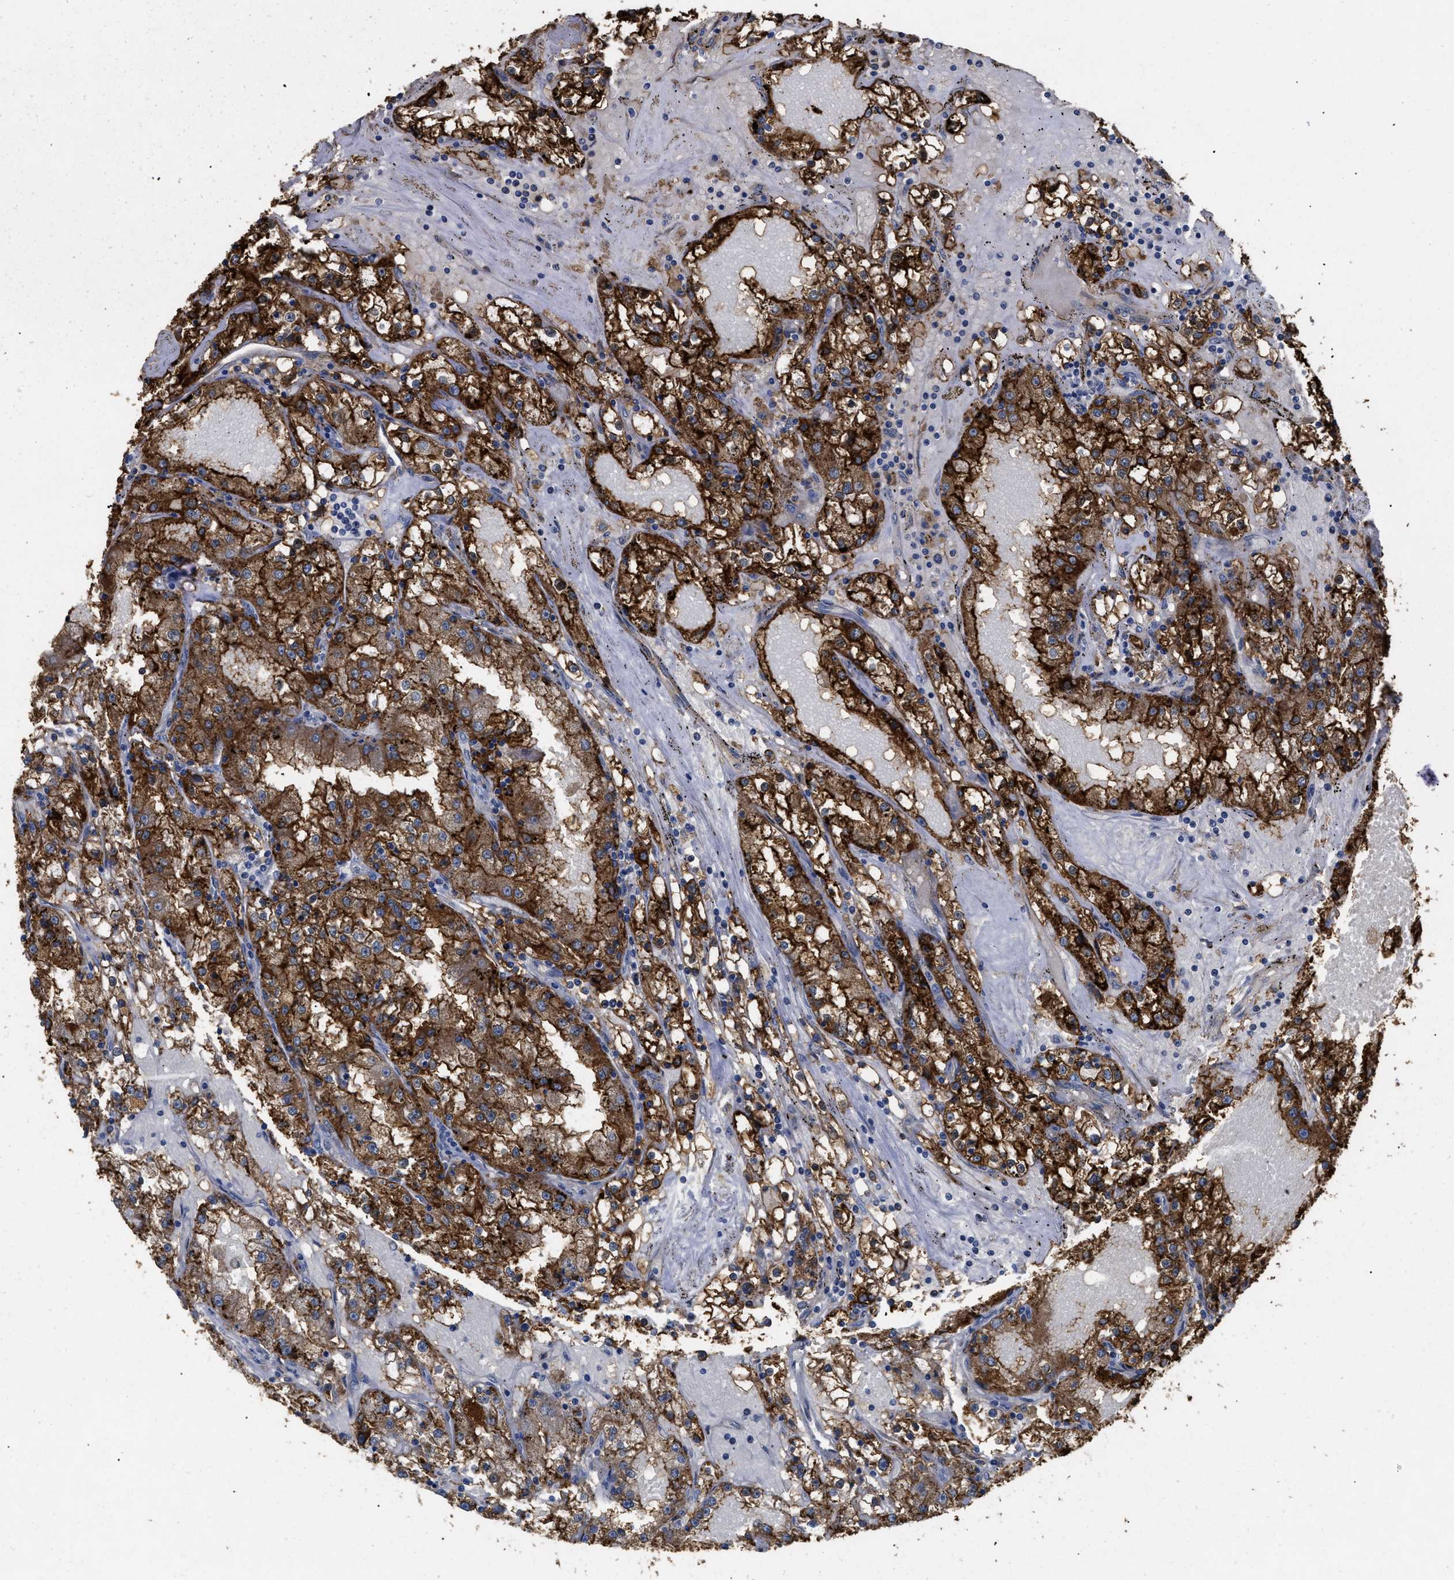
{"staining": {"intensity": "strong", "quantity": ">75%", "location": "cytoplasmic/membranous"}, "tissue": "renal cancer", "cell_type": "Tumor cells", "image_type": "cancer", "snomed": [{"axis": "morphology", "description": "Adenocarcinoma, NOS"}, {"axis": "topography", "description": "Kidney"}], "caption": "DAB (3,3'-diaminobenzidine) immunohistochemical staining of renal cancer reveals strong cytoplasmic/membranous protein staining in about >75% of tumor cells.", "gene": "ANXA4", "patient": {"sex": "male", "age": 56}}